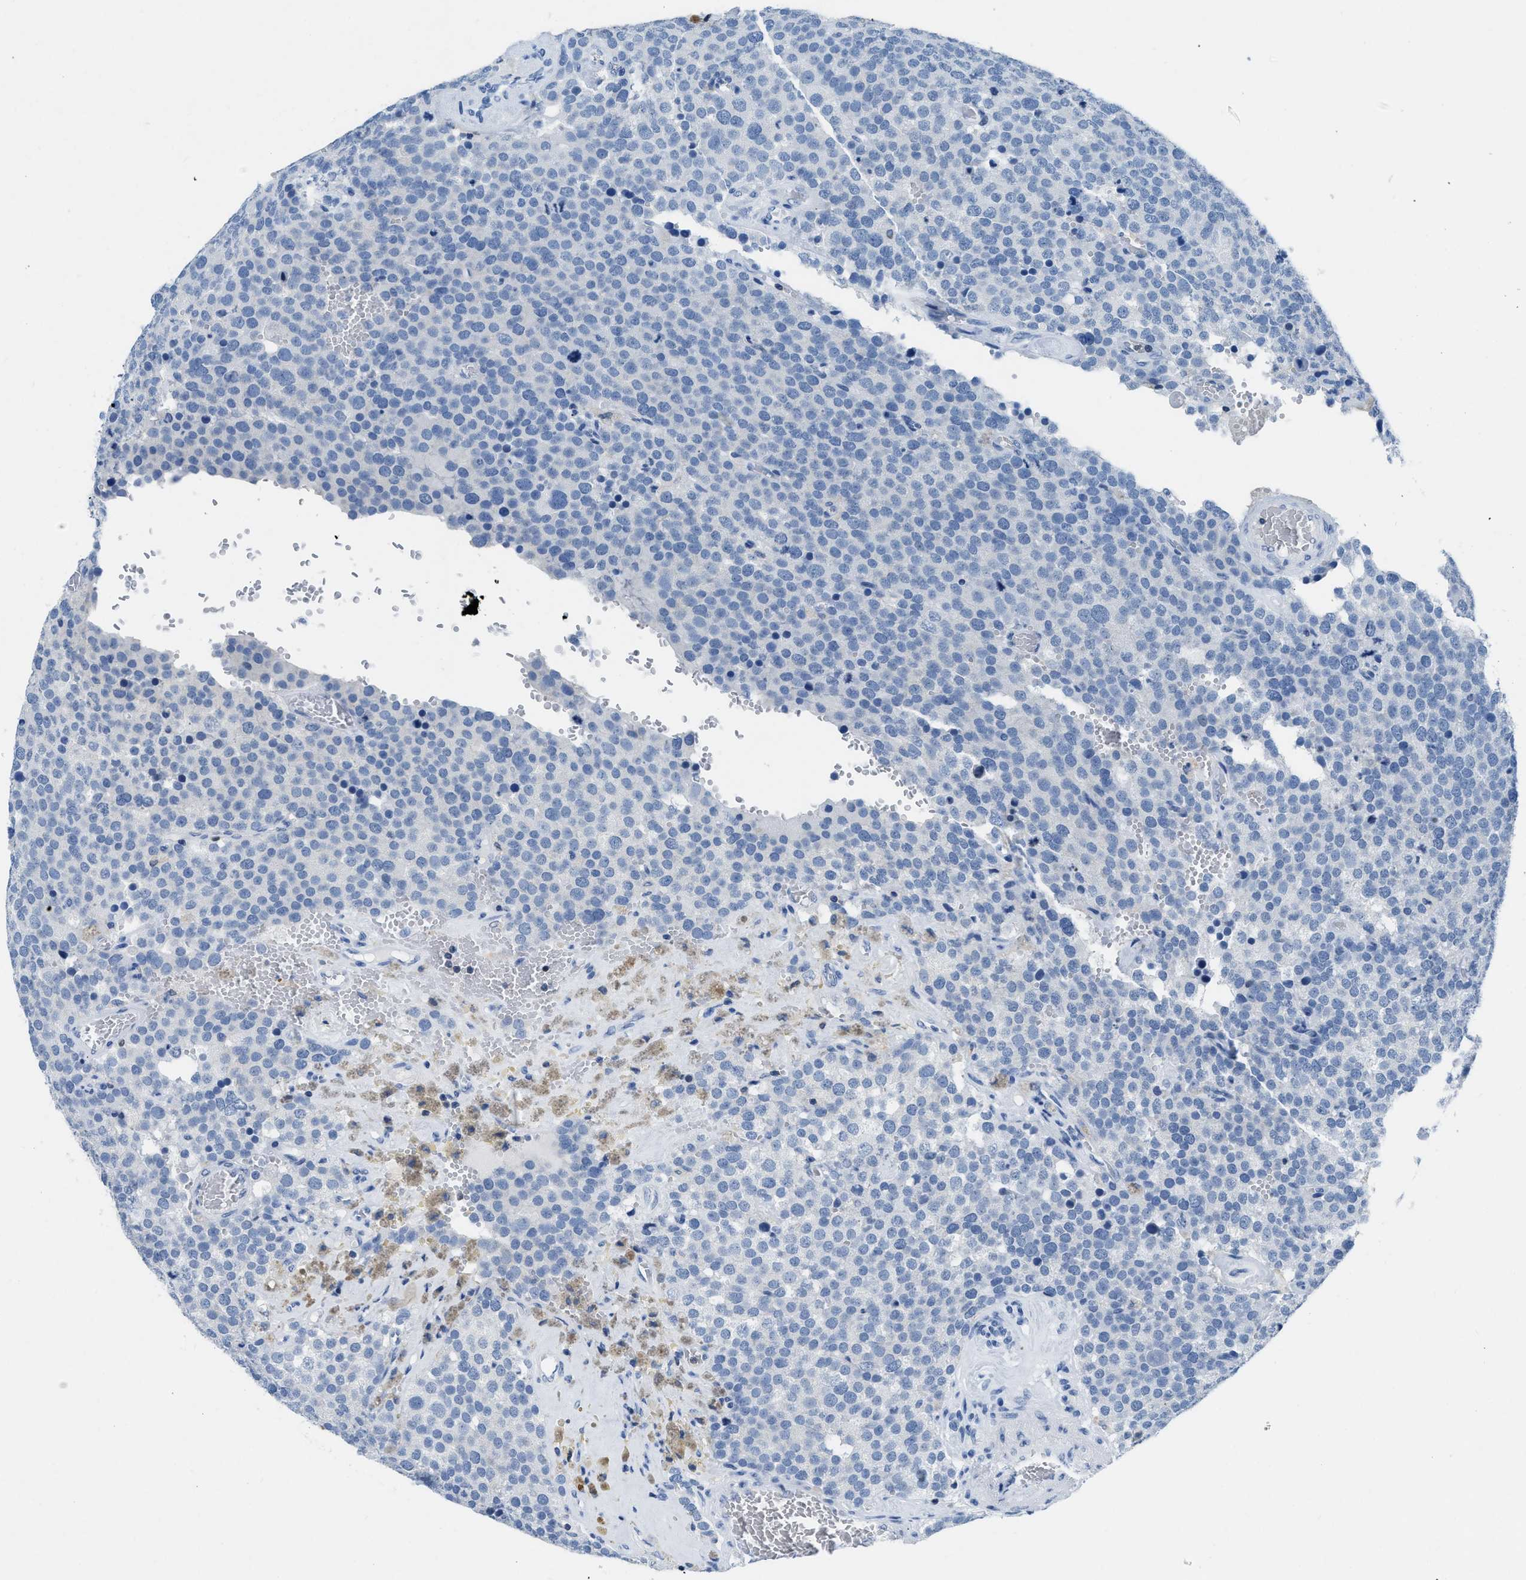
{"staining": {"intensity": "negative", "quantity": "none", "location": "none"}, "tissue": "testis cancer", "cell_type": "Tumor cells", "image_type": "cancer", "snomed": [{"axis": "morphology", "description": "Normal tissue, NOS"}, {"axis": "morphology", "description": "Seminoma, NOS"}, {"axis": "topography", "description": "Testis"}], "caption": "Immunohistochemistry (IHC) photomicrograph of neoplastic tissue: human testis cancer stained with DAB (3,3'-diaminobenzidine) displays no significant protein staining in tumor cells.", "gene": "NFATC2", "patient": {"sex": "male", "age": 71}}